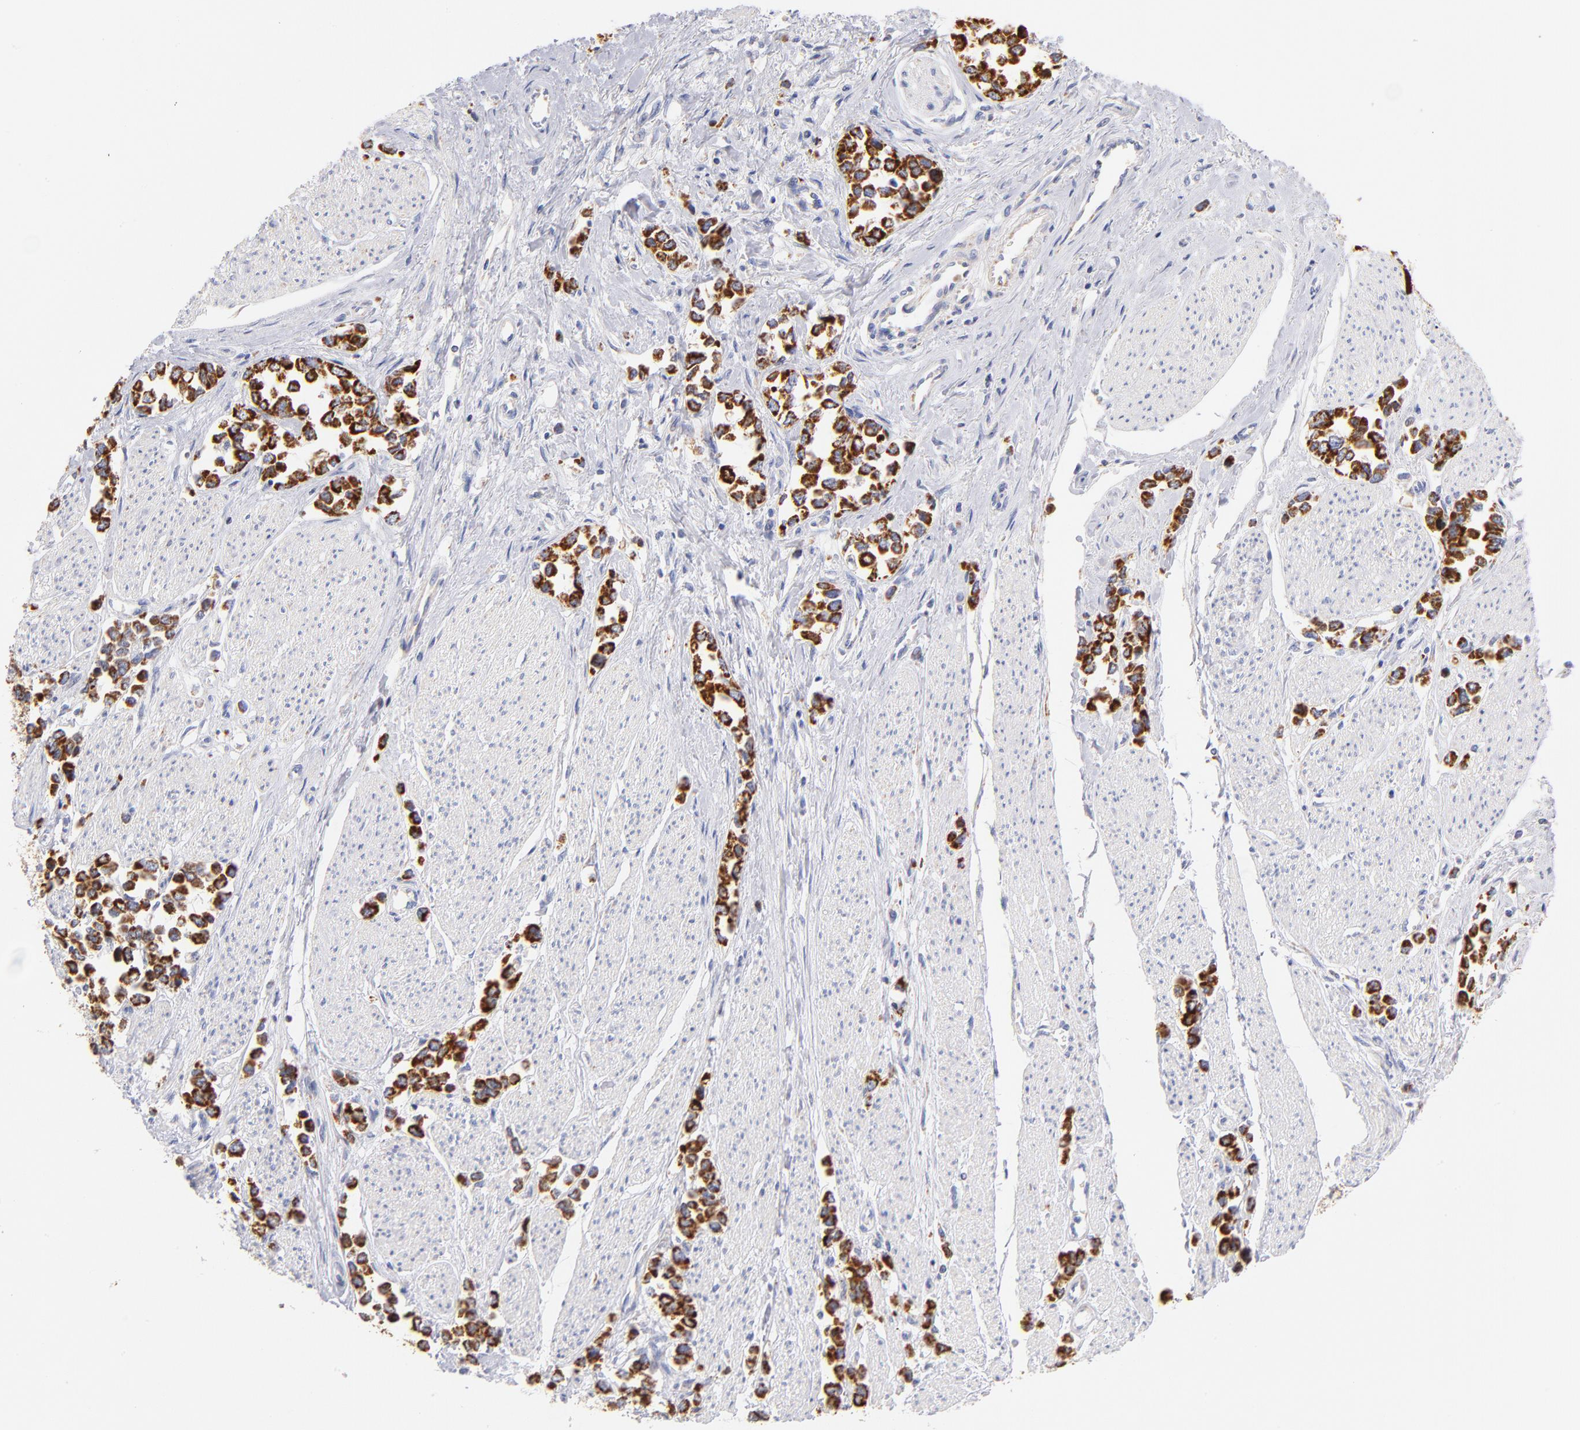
{"staining": {"intensity": "strong", "quantity": ">75%", "location": "cytoplasmic/membranous"}, "tissue": "stomach cancer", "cell_type": "Tumor cells", "image_type": "cancer", "snomed": [{"axis": "morphology", "description": "Adenocarcinoma, NOS"}, {"axis": "topography", "description": "Stomach, upper"}], "caption": "There is high levels of strong cytoplasmic/membranous positivity in tumor cells of stomach adenocarcinoma, as demonstrated by immunohistochemical staining (brown color).", "gene": "AIFM1", "patient": {"sex": "male", "age": 76}}